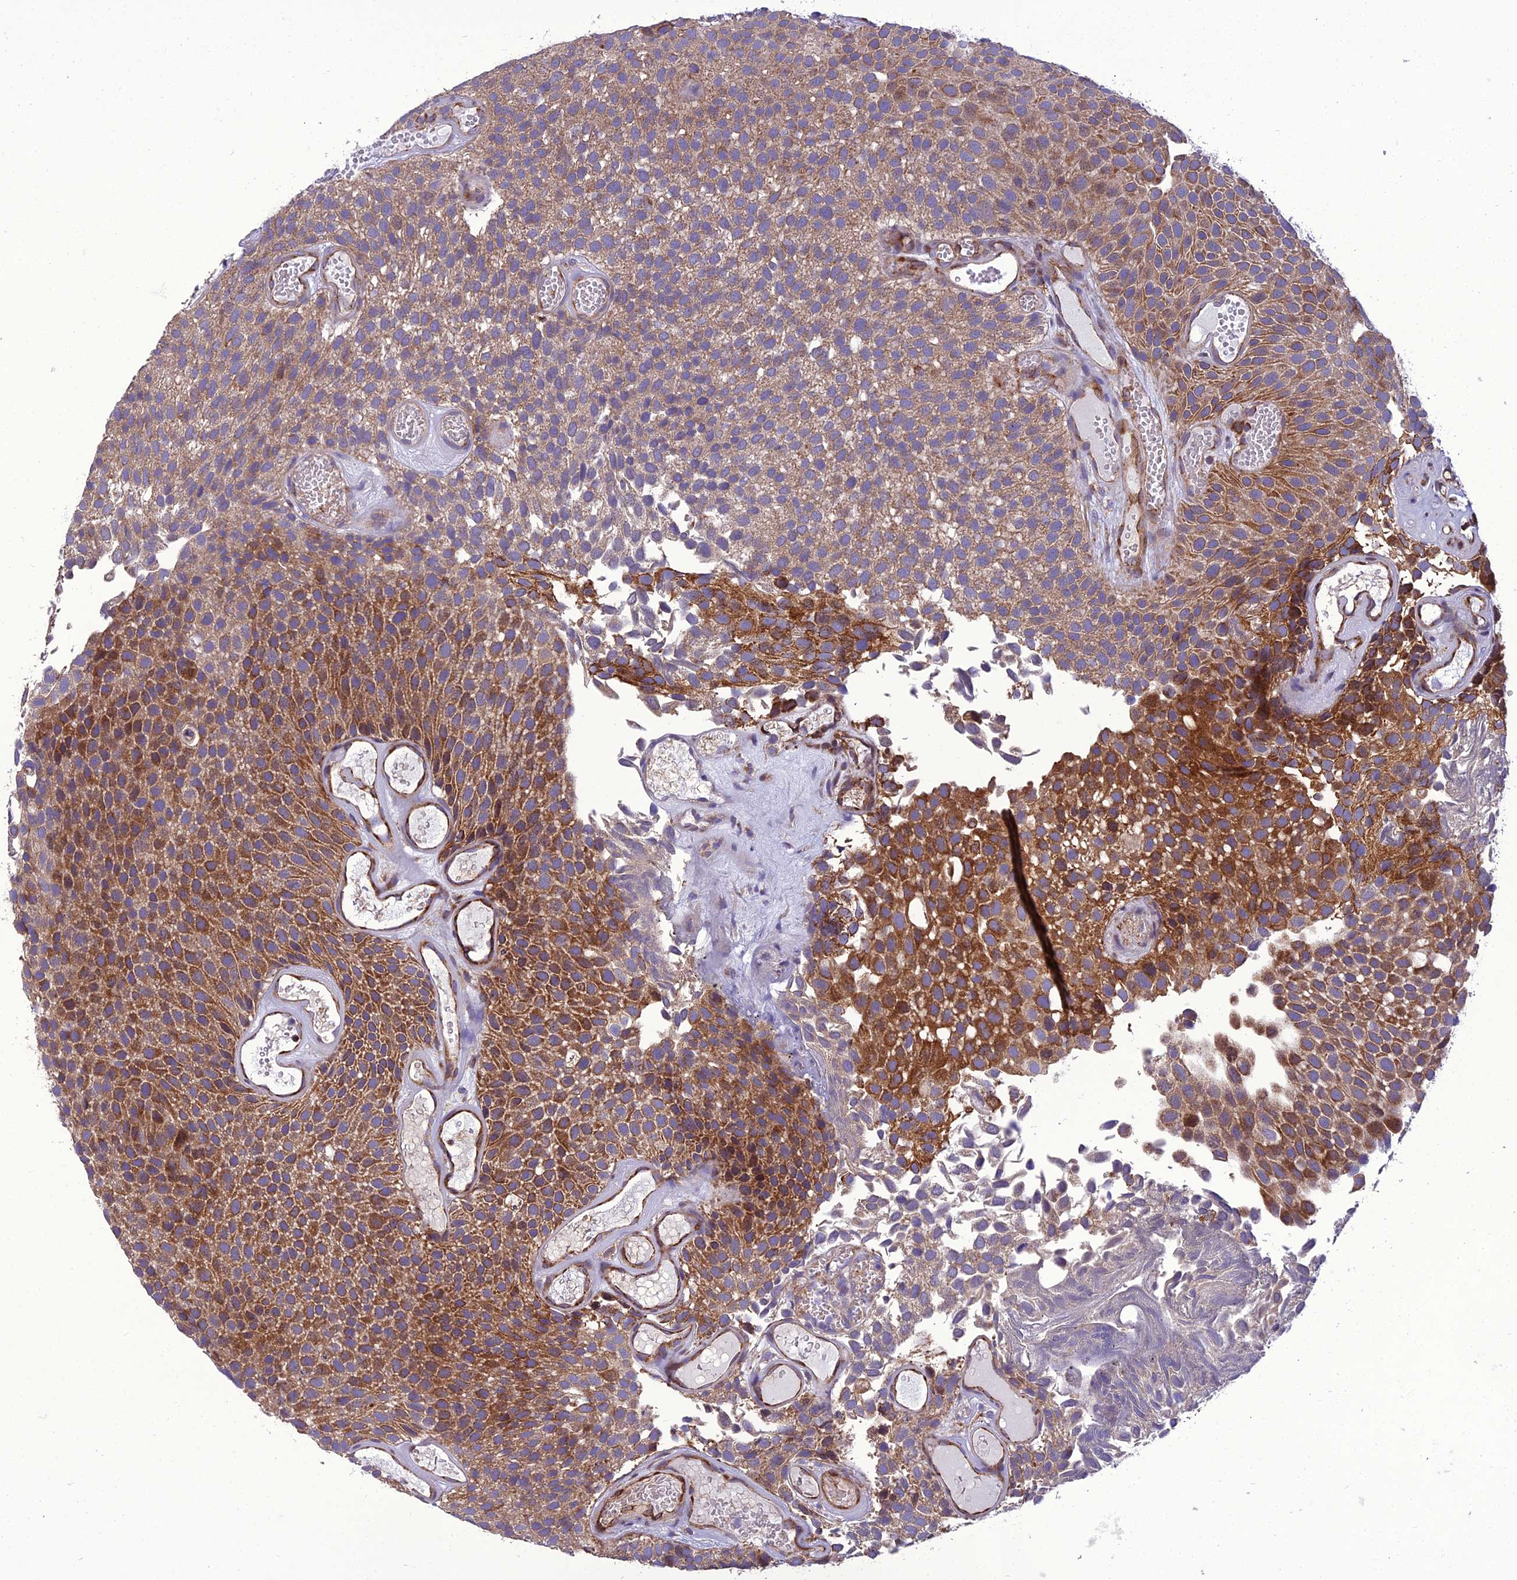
{"staining": {"intensity": "strong", "quantity": ">75%", "location": "cytoplasmic/membranous"}, "tissue": "urothelial cancer", "cell_type": "Tumor cells", "image_type": "cancer", "snomed": [{"axis": "morphology", "description": "Urothelial carcinoma, Low grade"}, {"axis": "topography", "description": "Urinary bladder"}], "caption": "Immunohistochemistry (IHC) photomicrograph of neoplastic tissue: human urothelial carcinoma (low-grade) stained using immunohistochemistry (IHC) reveals high levels of strong protein expression localized specifically in the cytoplasmic/membranous of tumor cells, appearing as a cytoplasmic/membranous brown color.", "gene": "GIMAP1", "patient": {"sex": "male", "age": 89}}